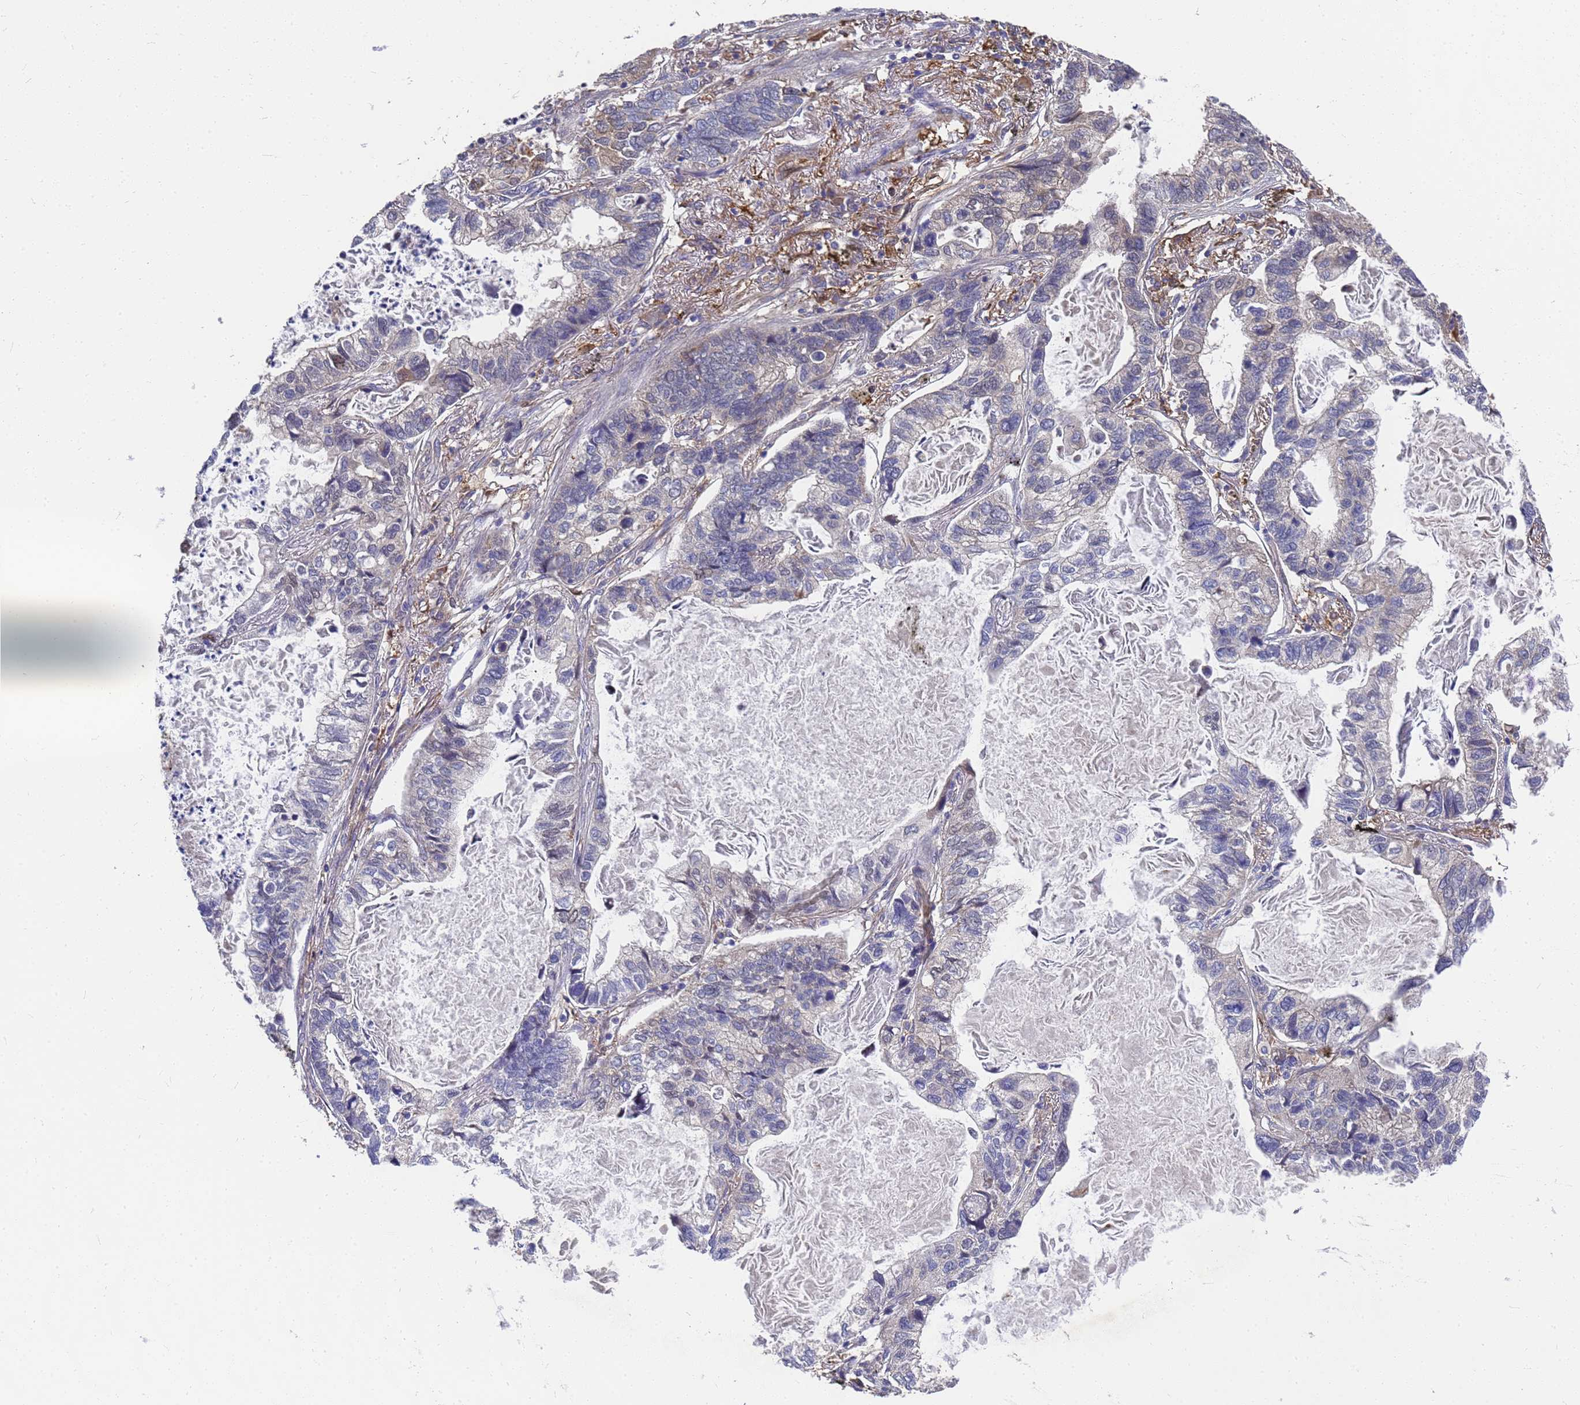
{"staining": {"intensity": "negative", "quantity": "none", "location": "none"}, "tissue": "lung cancer", "cell_type": "Tumor cells", "image_type": "cancer", "snomed": [{"axis": "morphology", "description": "Adenocarcinoma, NOS"}, {"axis": "topography", "description": "Lung"}], "caption": "This is an immunohistochemistry photomicrograph of adenocarcinoma (lung). There is no expression in tumor cells.", "gene": "SLC35E2B", "patient": {"sex": "male", "age": 67}}